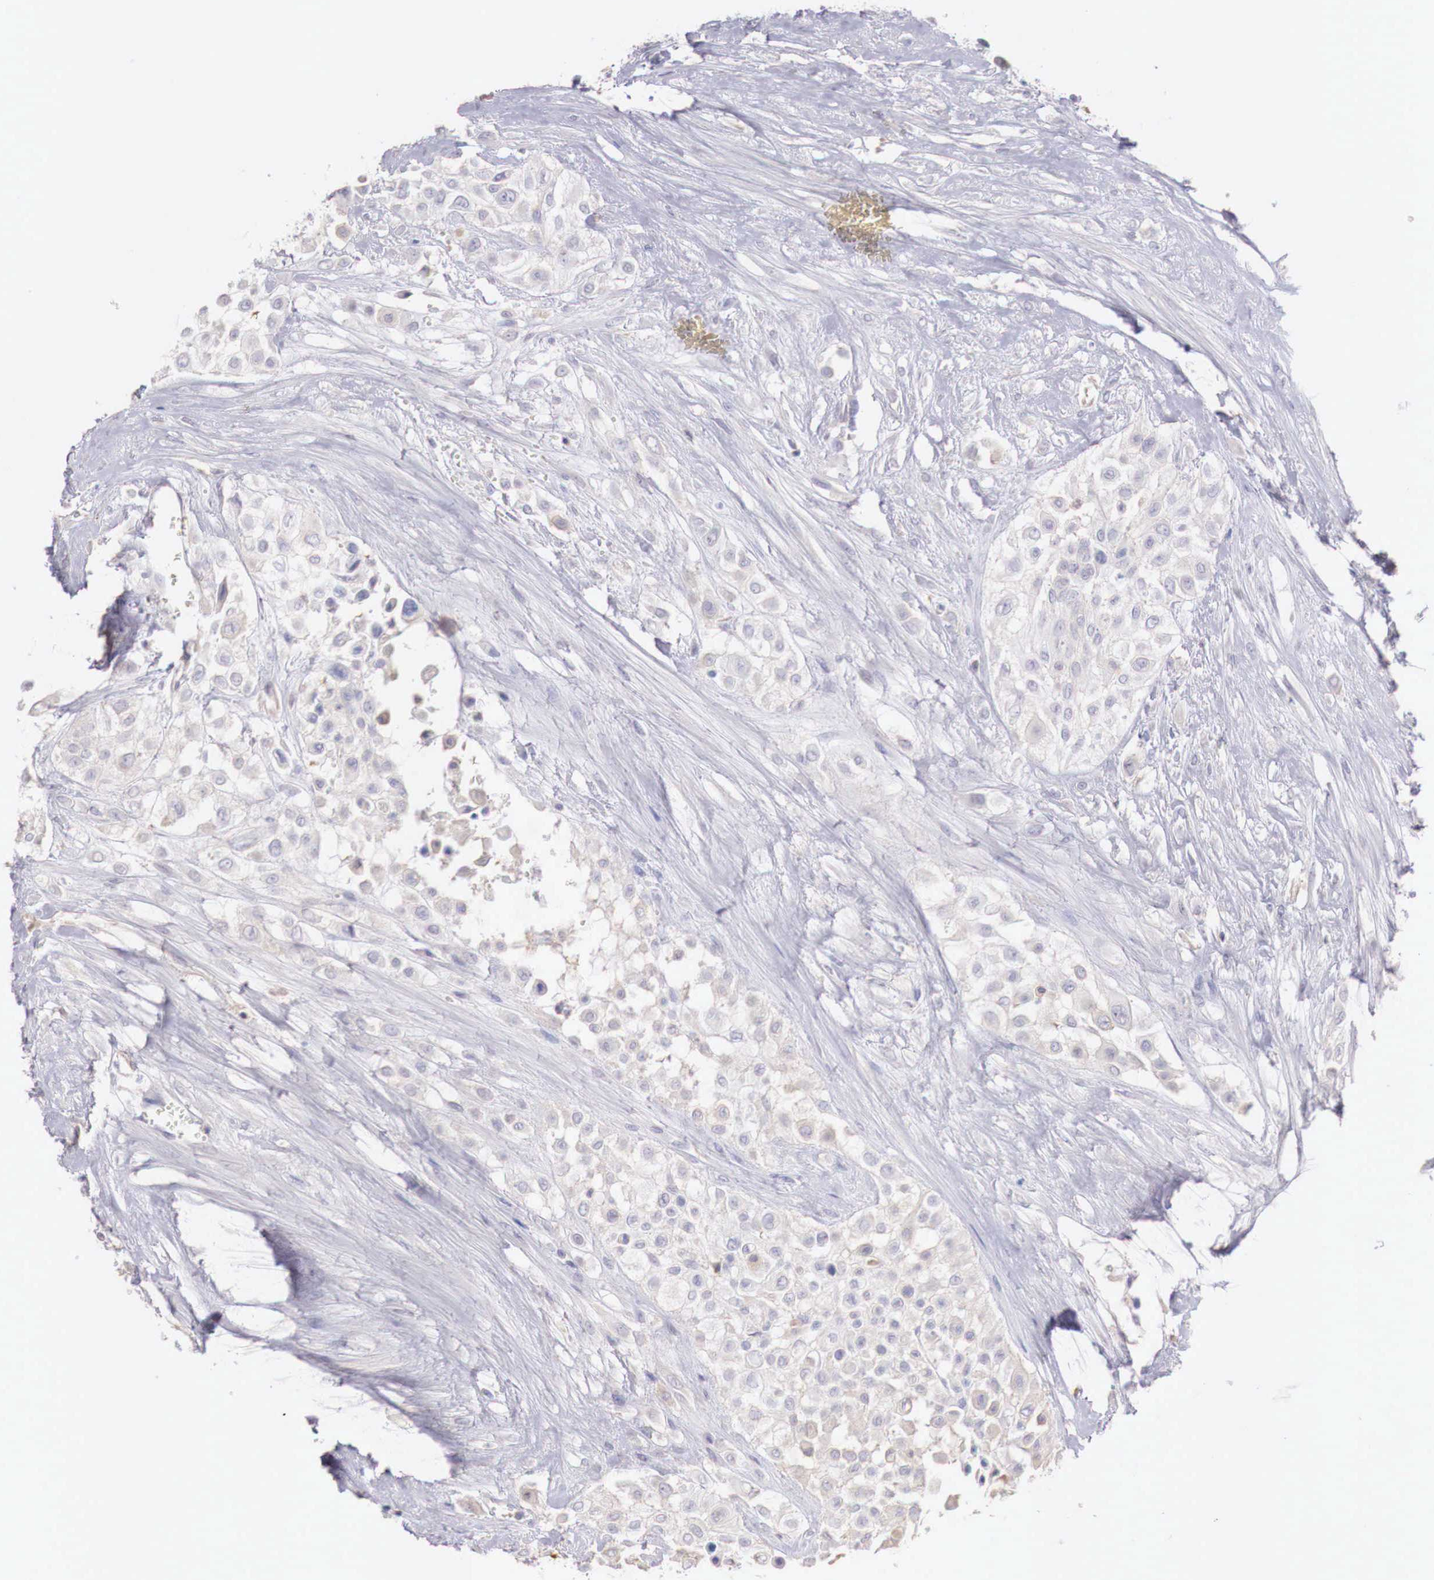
{"staining": {"intensity": "weak", "quantity": "<25%", "location": "cytoplasmic/membranous"}, "tissue": "urothelial cancer", "cell_type": "Tumor cells", "image_type": "cancer", "snomed": [{"axis": "morphology", "description": "Urothelial carcinoma, High grade"}, {"axis": "topography", "description": "Urinary bladder"}], "caption": "IHC photomicrograph of neoplastic tissue: human urothelial carcinoma (high-grade) stained with DAB (3,3'-diaminobenzidine) shows no significant protein positivity in tumor cells.", "gene": "XPNPEP2", "patient": {"sex": "male", "age": 57}}